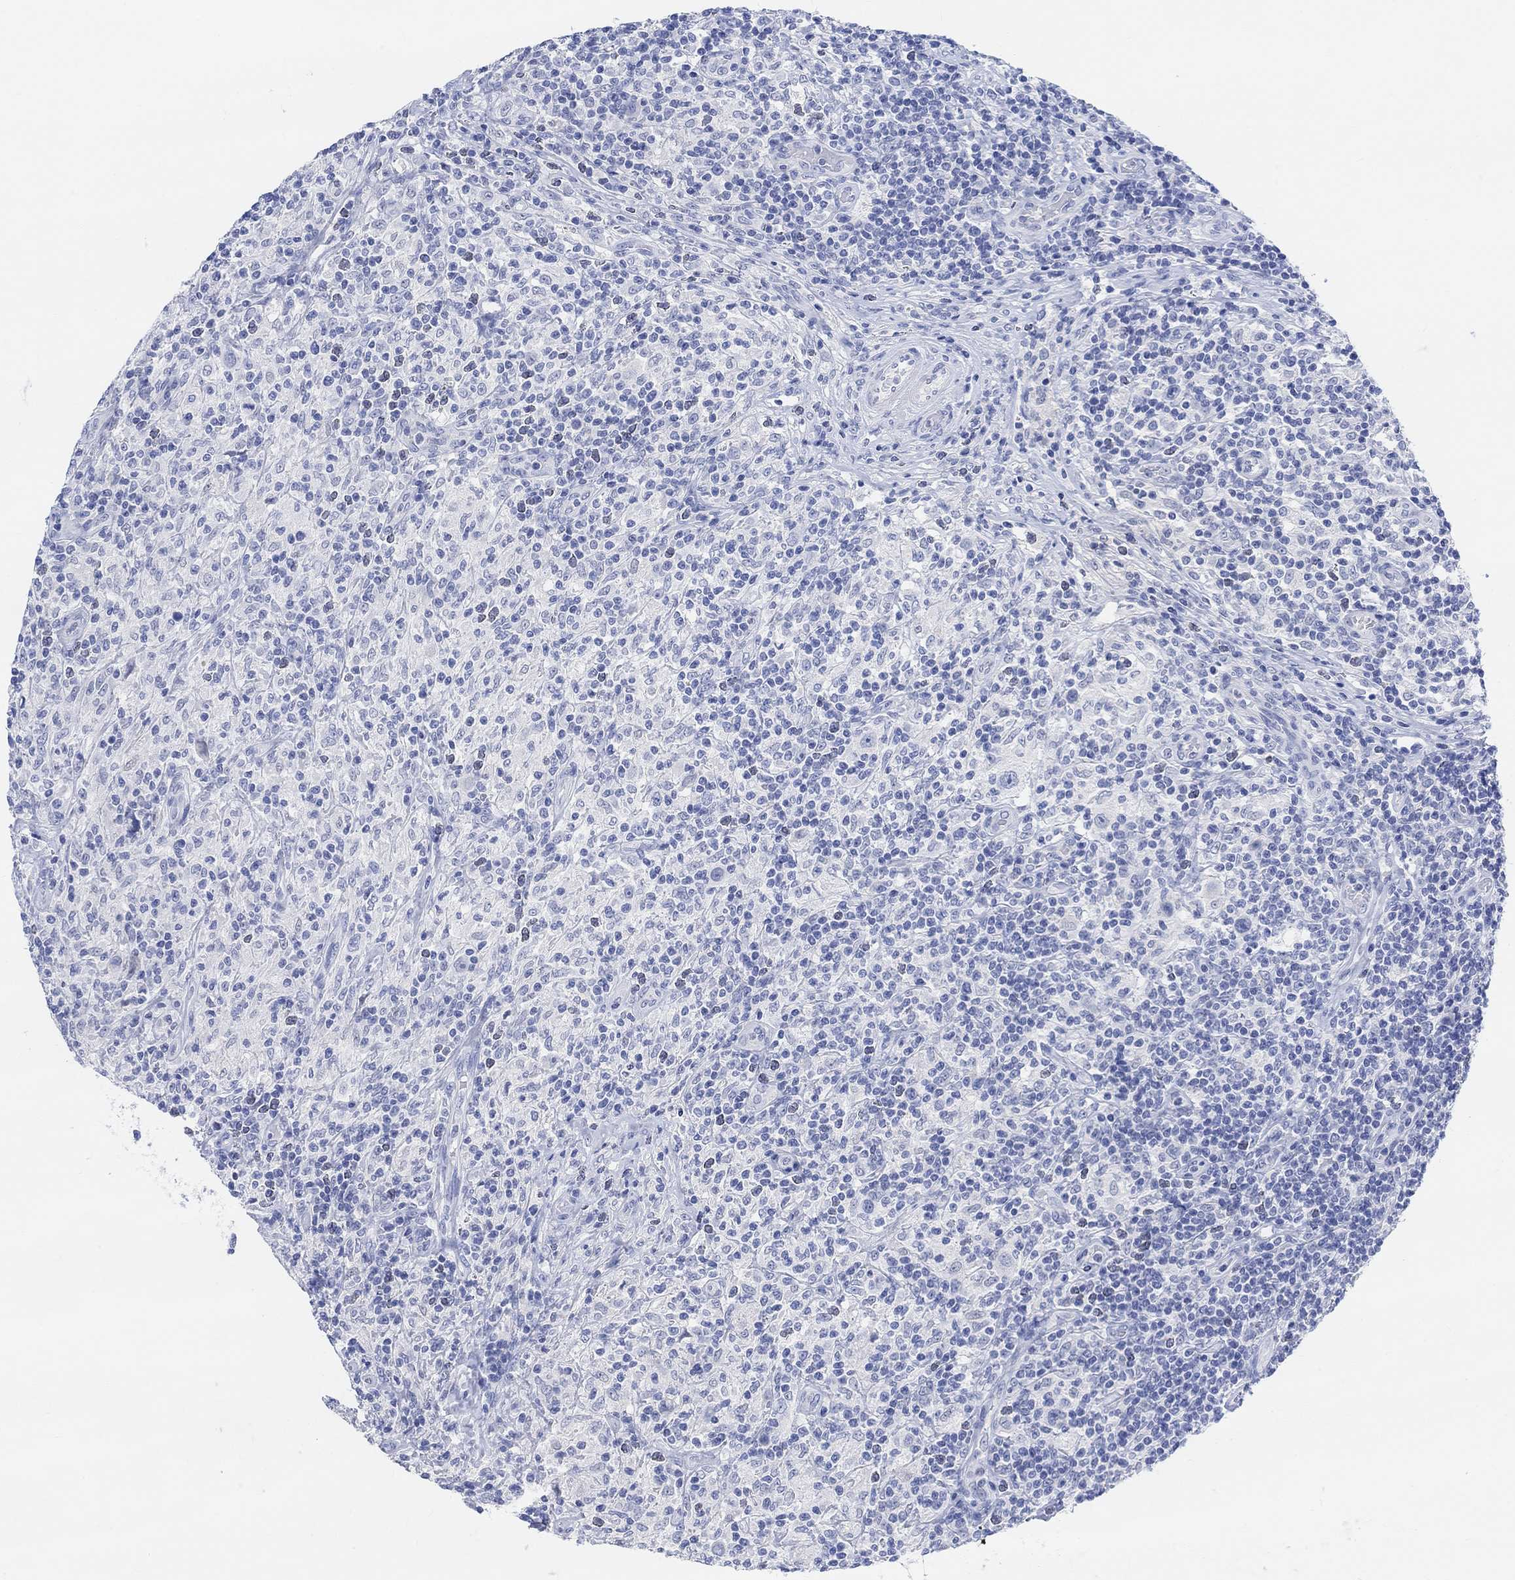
{"staining": {"intensity": "negative", "quantity": "none", "location": "none"}, "tissue": "lymphoma", "cell_type": "Tumor cells", "image_type": "cancer", "snomed": [{"axis": "morphology", "description": "Hodgkin's disease, NOS"}, {"axis": "topography", "description": "Lymph node"}], "caption": "Immunohistochemical staining of lymphoma exhibits no significant staining in tumor cells.", "gene": "ENO4", "patient": {"sex": "male", "age": 70}}